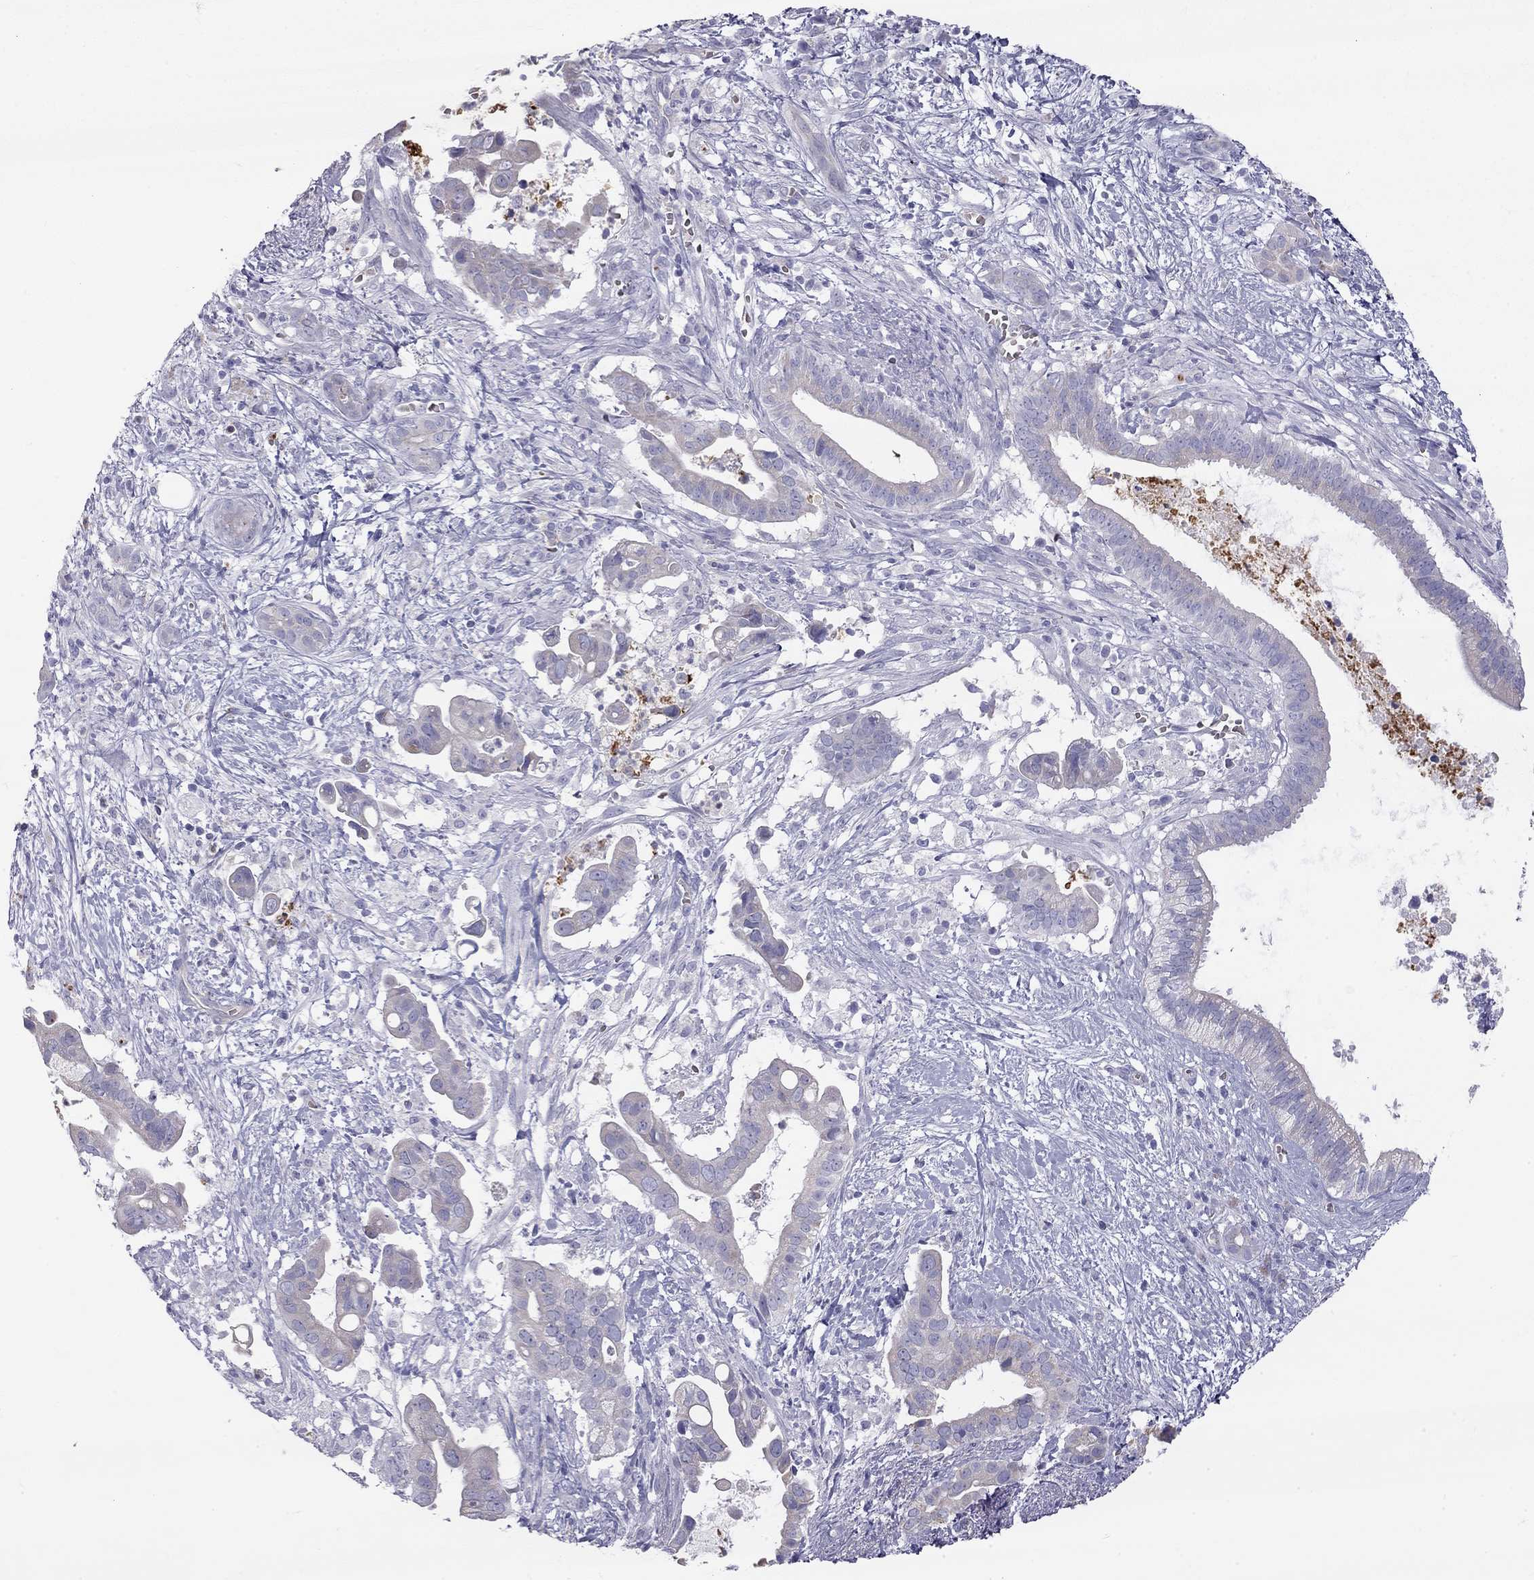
{"staining": {"intensity": "negative", "quantity": "none", "location": "none"}, "tissue": "pancreatic cancer", "cell_type": "Tumor cells", "image_type": "cancer", "snomed": [{"axis": "morphology", "description": "Adenocarcinoma, NOS"}, {"axis": "topography", "description": "Pancreas"}], "caption": "A micrograph of human pancreatic adenocarcinoma is negative for staining in tumor cells. The staining was performed using DAB (3,3'-diaminobenzidine) to visualize the protein expression in brown, while the nuclei were stained in blue with hematoxylin (Magnification: 20x).", "gene": "TDRD6", "patient": {"sex": "male", "age": 61}}